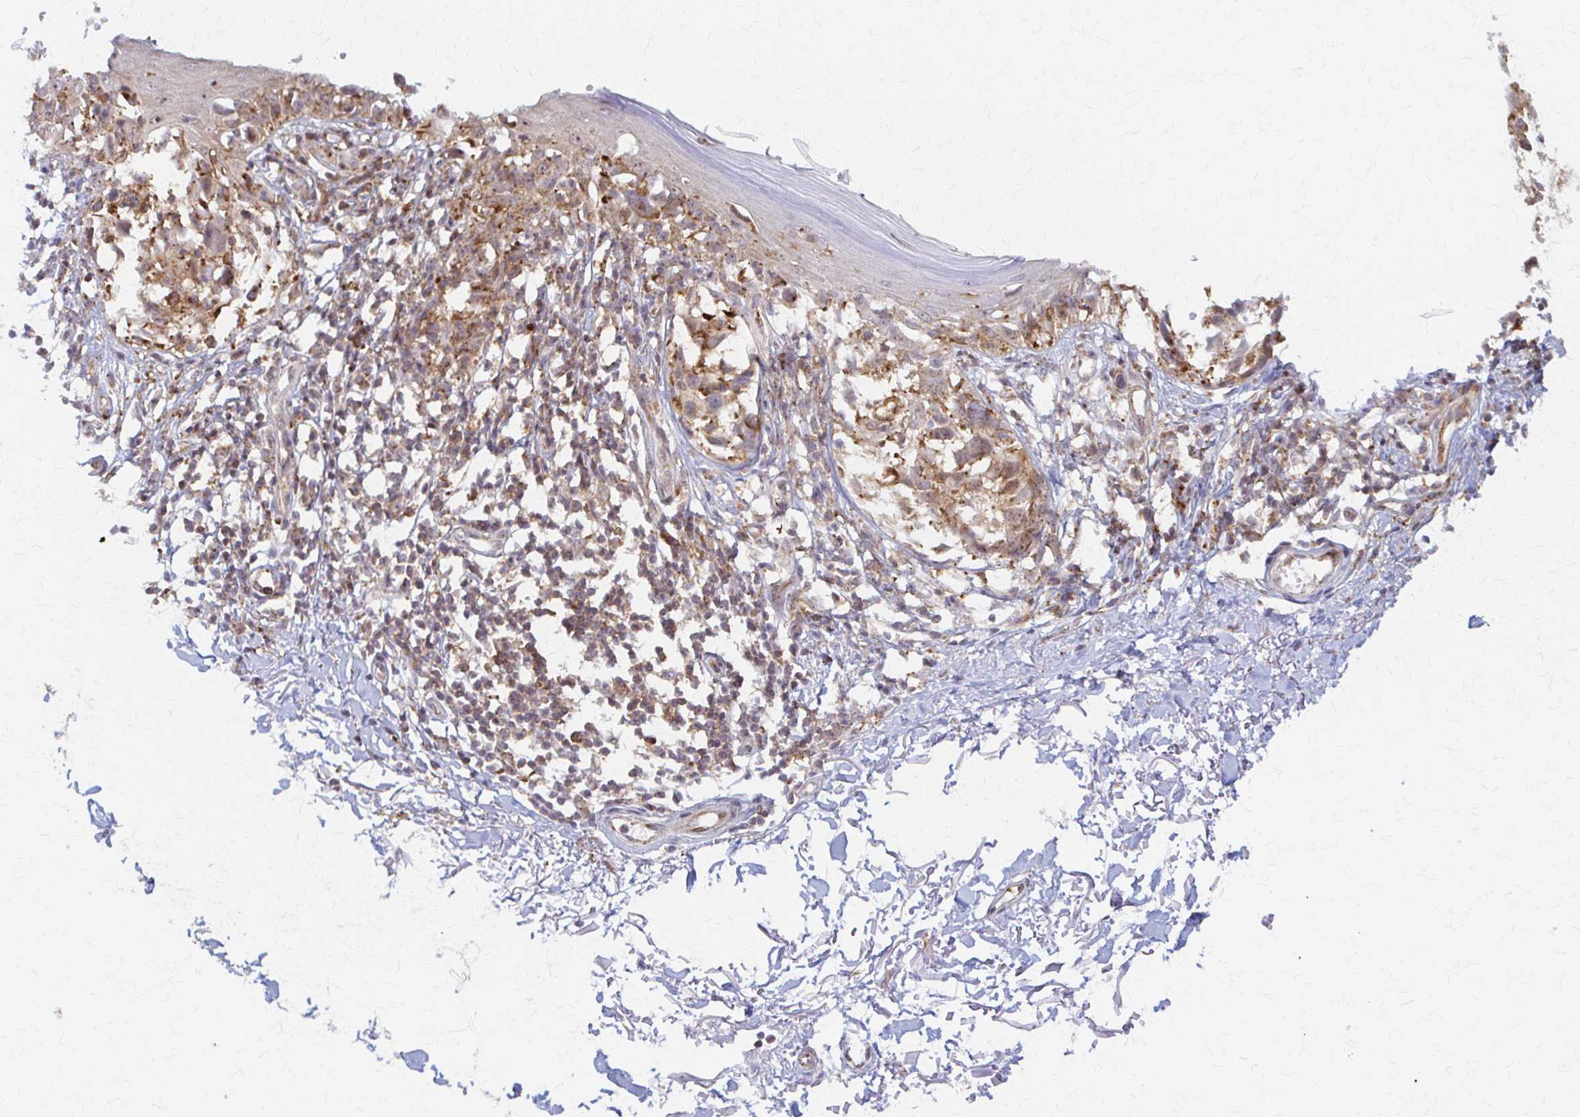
{"staining": {"intensity": "weak", "quantity": ">75%", "location": "cytoplasmic/membranous"}, "tissue": "melanoma", "cell_type": "Tumor cells", "image_type": "cancer", "snomed": [{"axis": "morphology", "description": "Malignant melanoma, NOS"}, {"axis": "topography", "description": "Skin"}], "caption": "Immunohistochemistry (IHC) (DAB) staining of human melanoma demonstrates weak cytoplasmic/membranous protein staining in about >75% of tumor cells.", "gene": "ARHGAP35", "patient": {"sex": "male", "age": 73}}